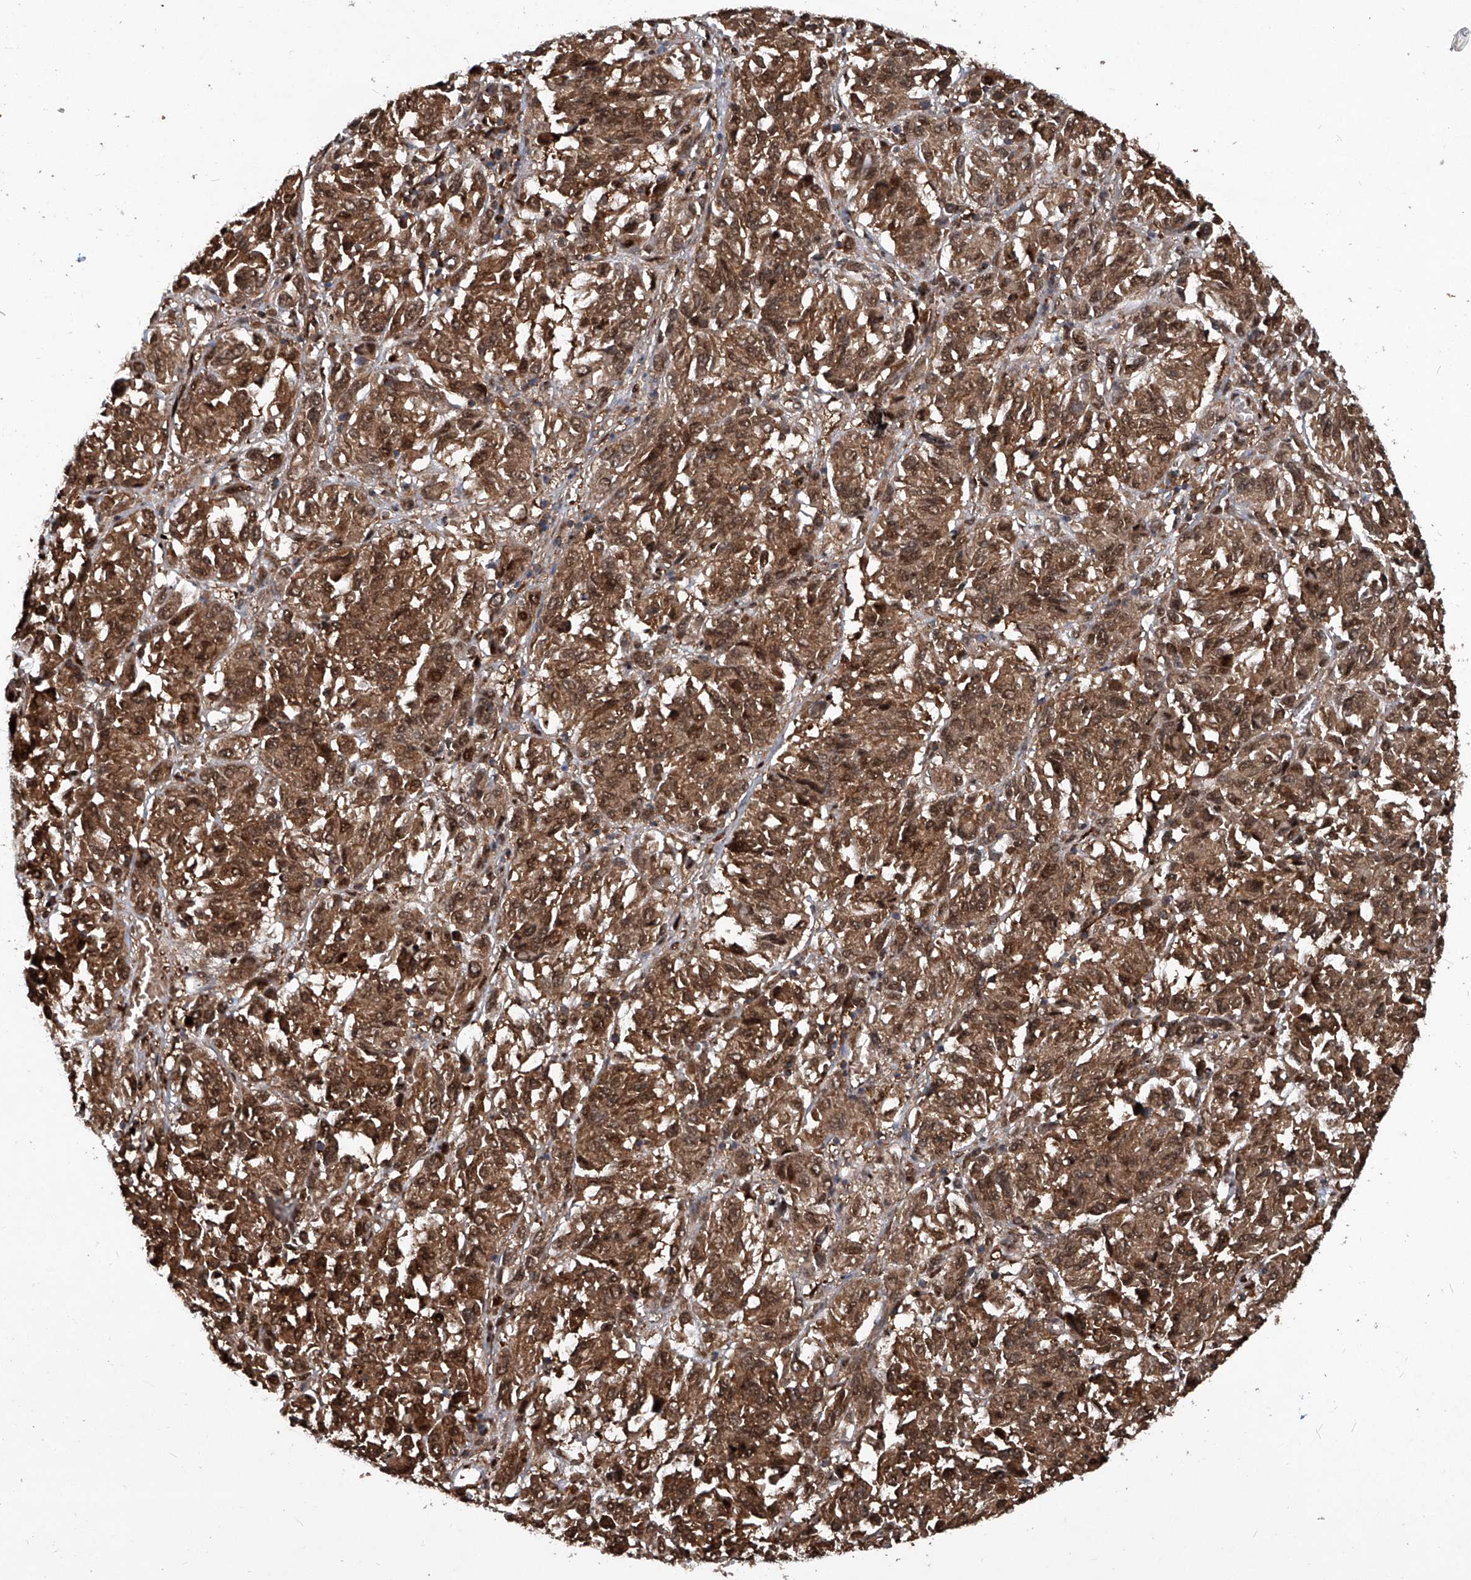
{"staining": {"intensity": "moderate", "quantity": ">75%", "location": "cytoplasmic/membranous,nuclear"}, "tissue": "melanoma", "cell_type": "Tumor cells", "image_type": "cancer", "snomed": [{"axis": "morphology", "description": "Malignant melanoma, Metastatic site"}, {"axis": "topography", "description": "Lung"}], "caption": "This histopathology image displays IHC staining of malignant melanoma (metastatic site), with medium moderate cytoplasmic/membranous and nuclear positivity in about >75% of tumor cells.", "gene": "PSMB1", "patient": {"sex": "male", "age": 64}}